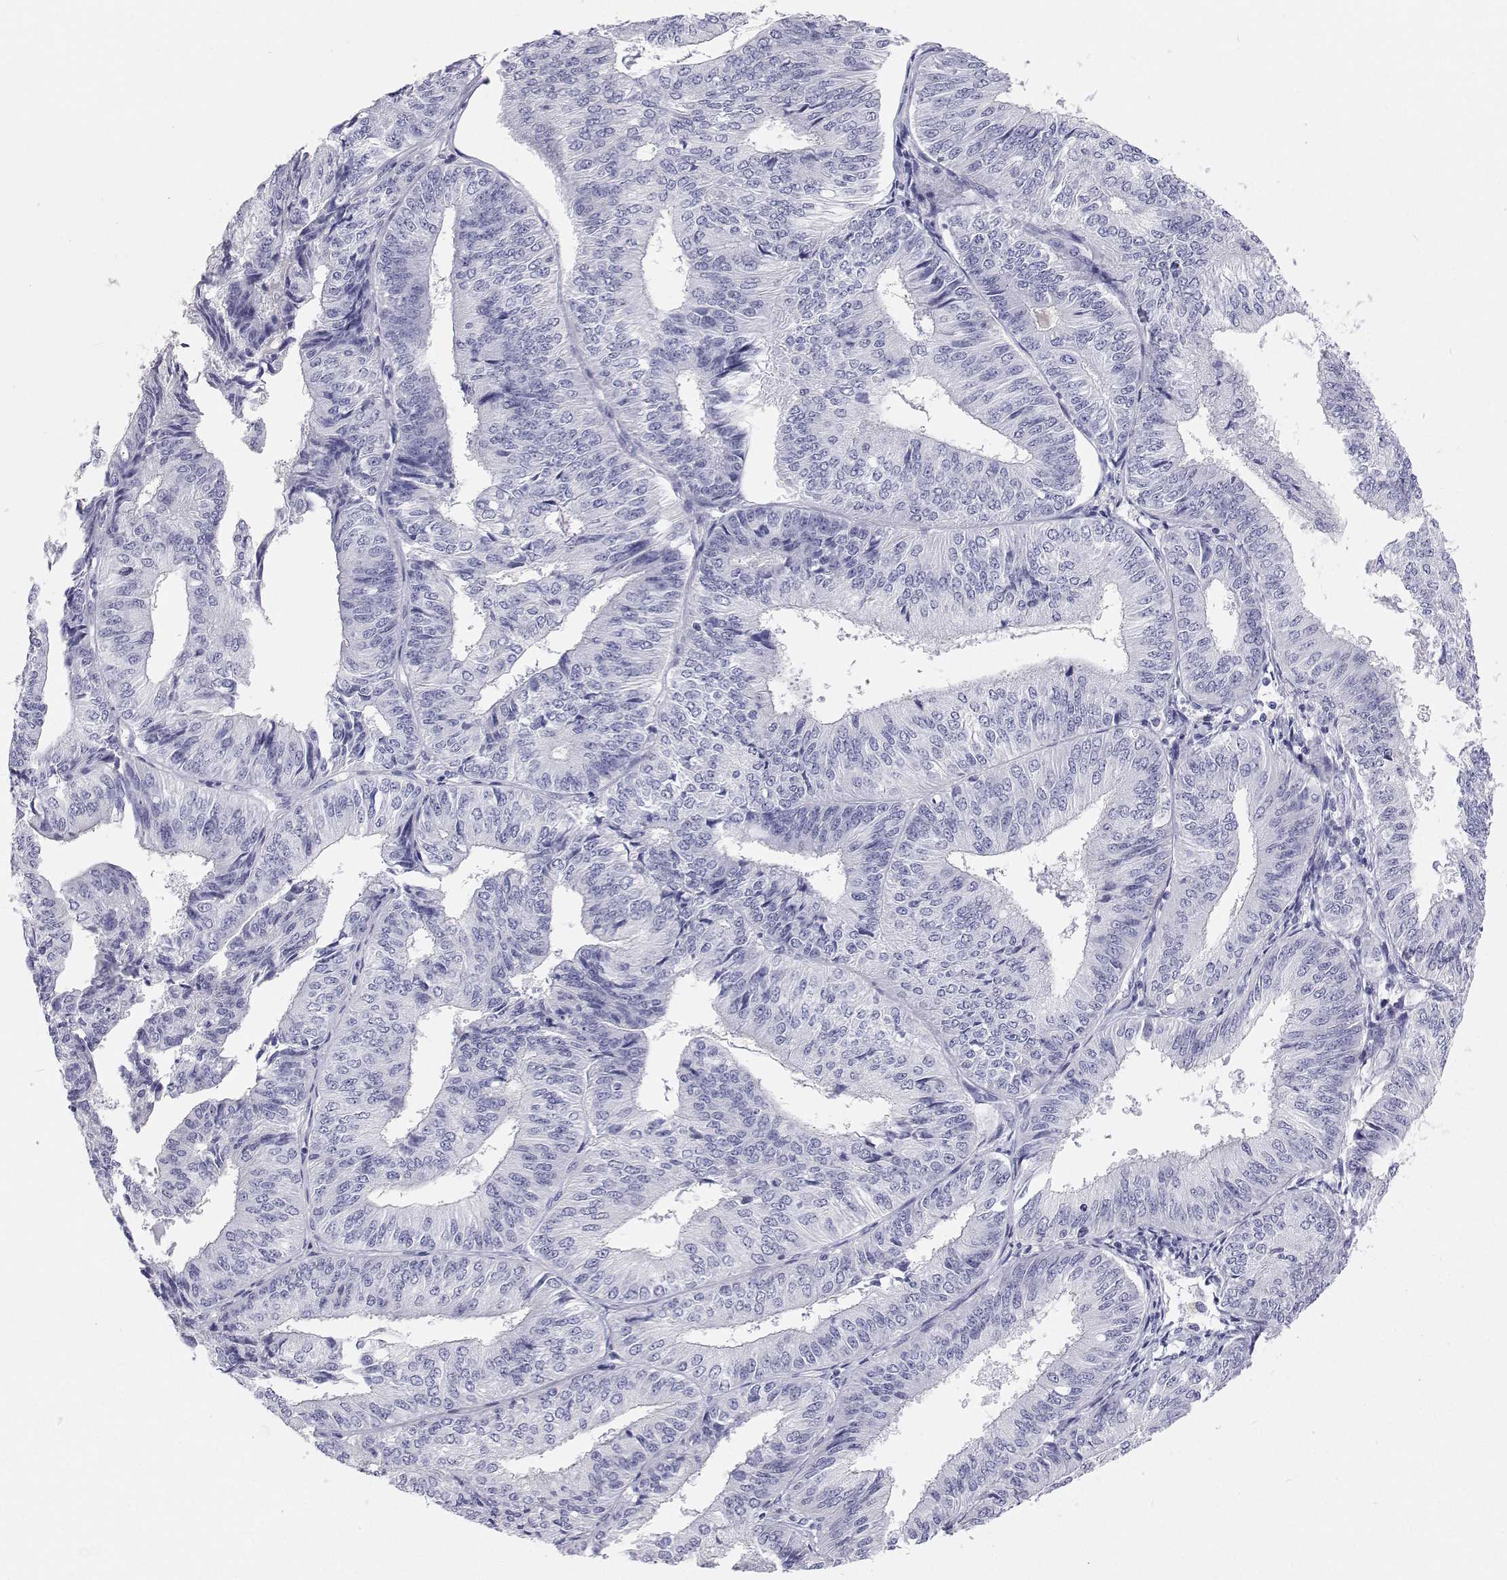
{"staining": {"intensity": "negative", "quantity": "none", "location": "none"}, "tissue": "endometrial cancer", "cell_type": "Tumor cells", "image_type": "cancer", "snomed": [{"axis": "morphology", "description": "Adenocarcinoma, NOS"}, {"axis": "topography", "description": "Endometrium"}], "caption": "DAB immunohistochemical staining of endometrial cancer (adenocarcinoma) demonstrates no significant expression in tumor cells.", "gene": "BHMT", "patient": {"sex": "female", "age": 58}}